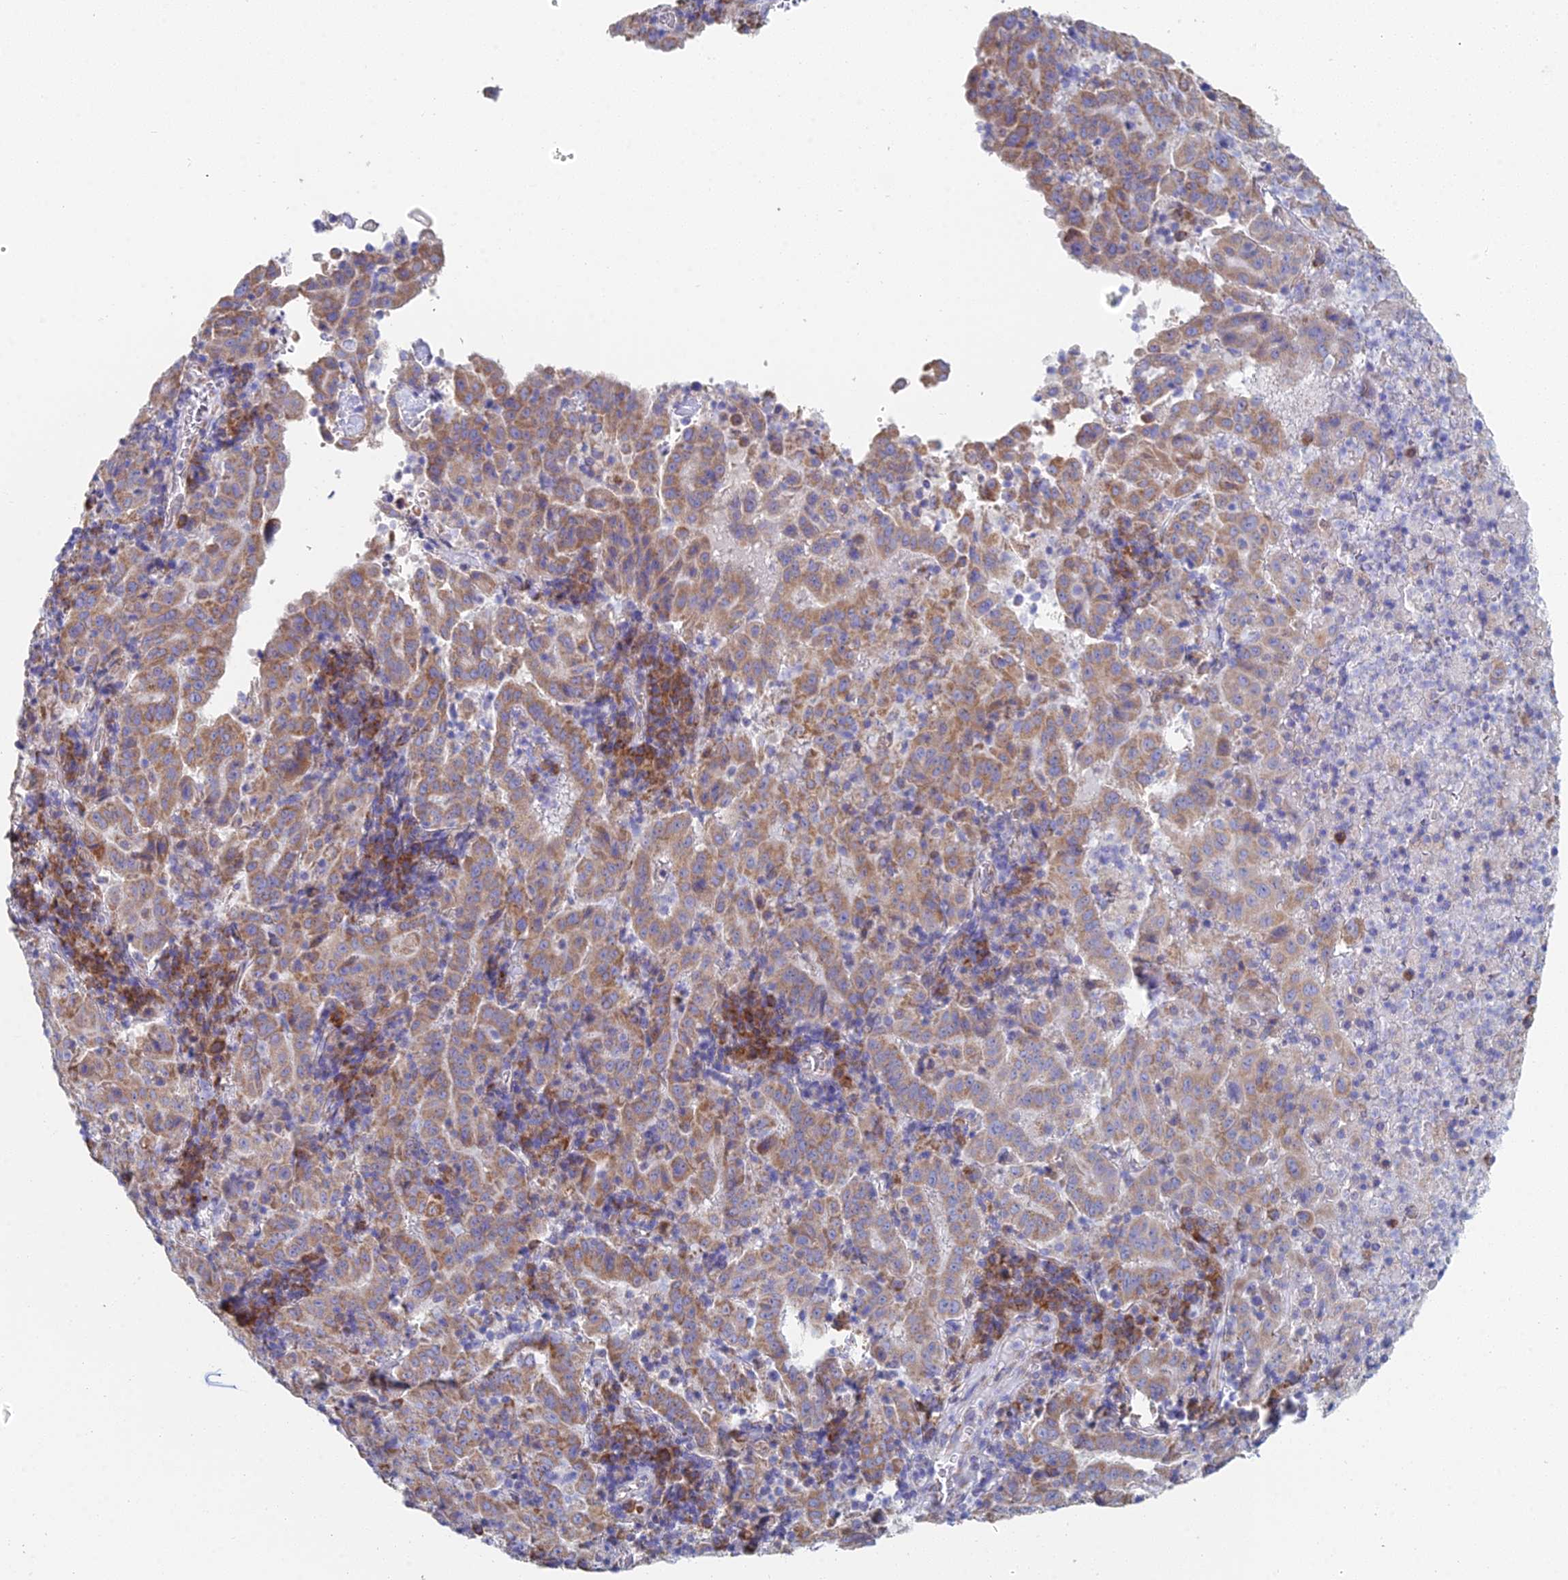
{"staining": {"intensity": "moderate", "quantity": ">75%", "location": "cytoplasmic/membranous"}, "tissue": "pancreatic cancer", "cell_type": "Tumor cells", "image_type": "cancer", "snomed": [{"axis": "morphology", "description": "Adenocarcinoma, NOS"}, {"axis": "topography", "description": "Pancreas"}], "caption": "Immunohistochemical staining of human pancreatic cancer (adenocarcinoma) exhibits medium levels of moderate cytoplasmic/membranous positivity in about >75% of tumor cells. Using DAB (brown) and hematoxylin (blue) stains, captured at high magnification using brightfield microscopy.", "gene": "CRACR2B", "patient": {"sex": "male", "age": 63}}